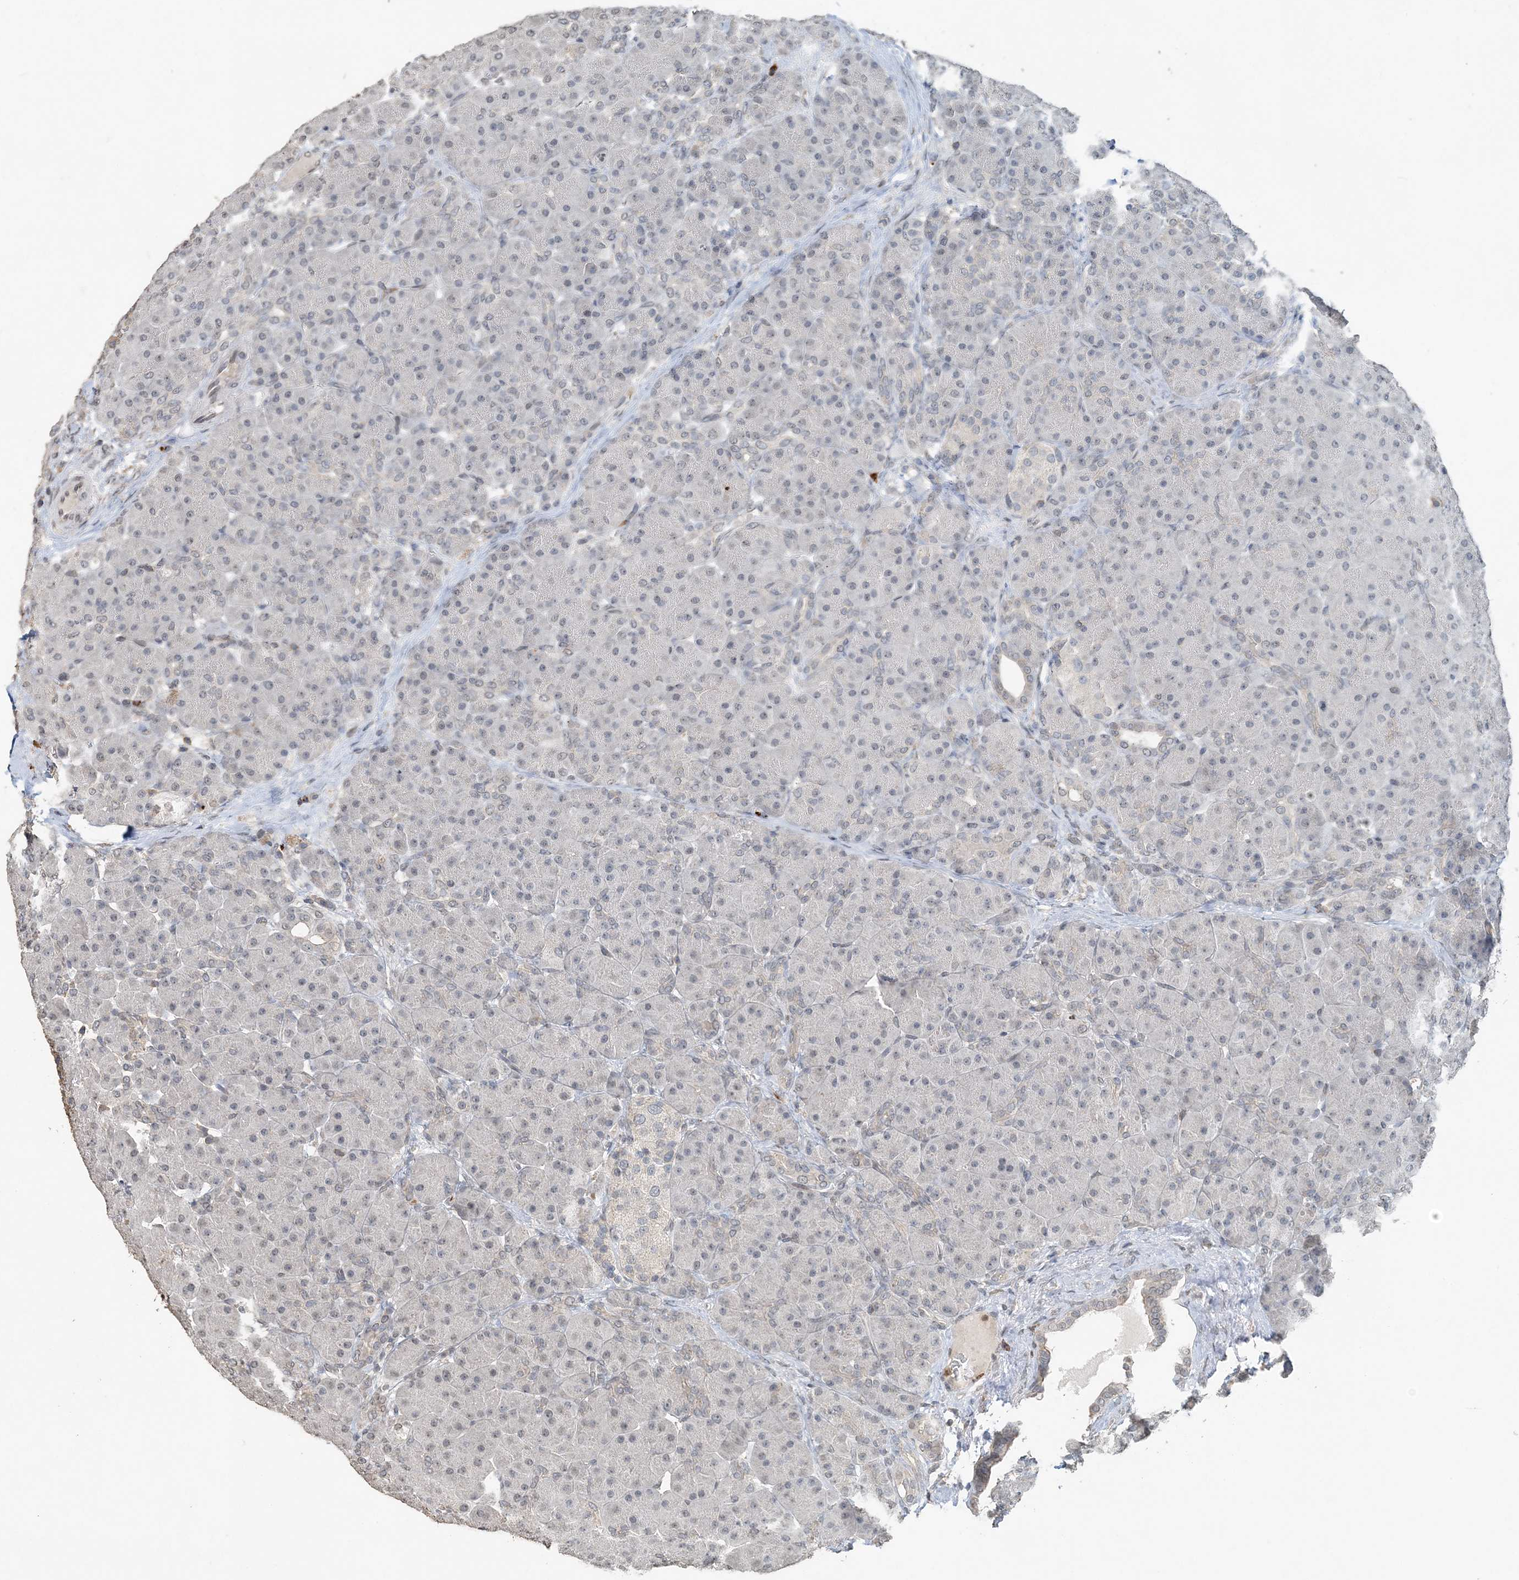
{"staining": {"intensity": "negative", "quantity": "none", "location": "none"}, "tissue": "pancreas", "cell_type": "Exocrine glandular cells", "image_type": "normal", "snomed": [{"axis": "morphology", "description": "Normal tissue, NOS"}, {"axis": "topography", "description": "Pancreas"}], "caption": "The photomicrograph exhibits no significant positivity in exocrine glandular cells of pancreas.", "gene": "FAM110A", "patient": {"sex": "male", "age": 66}}